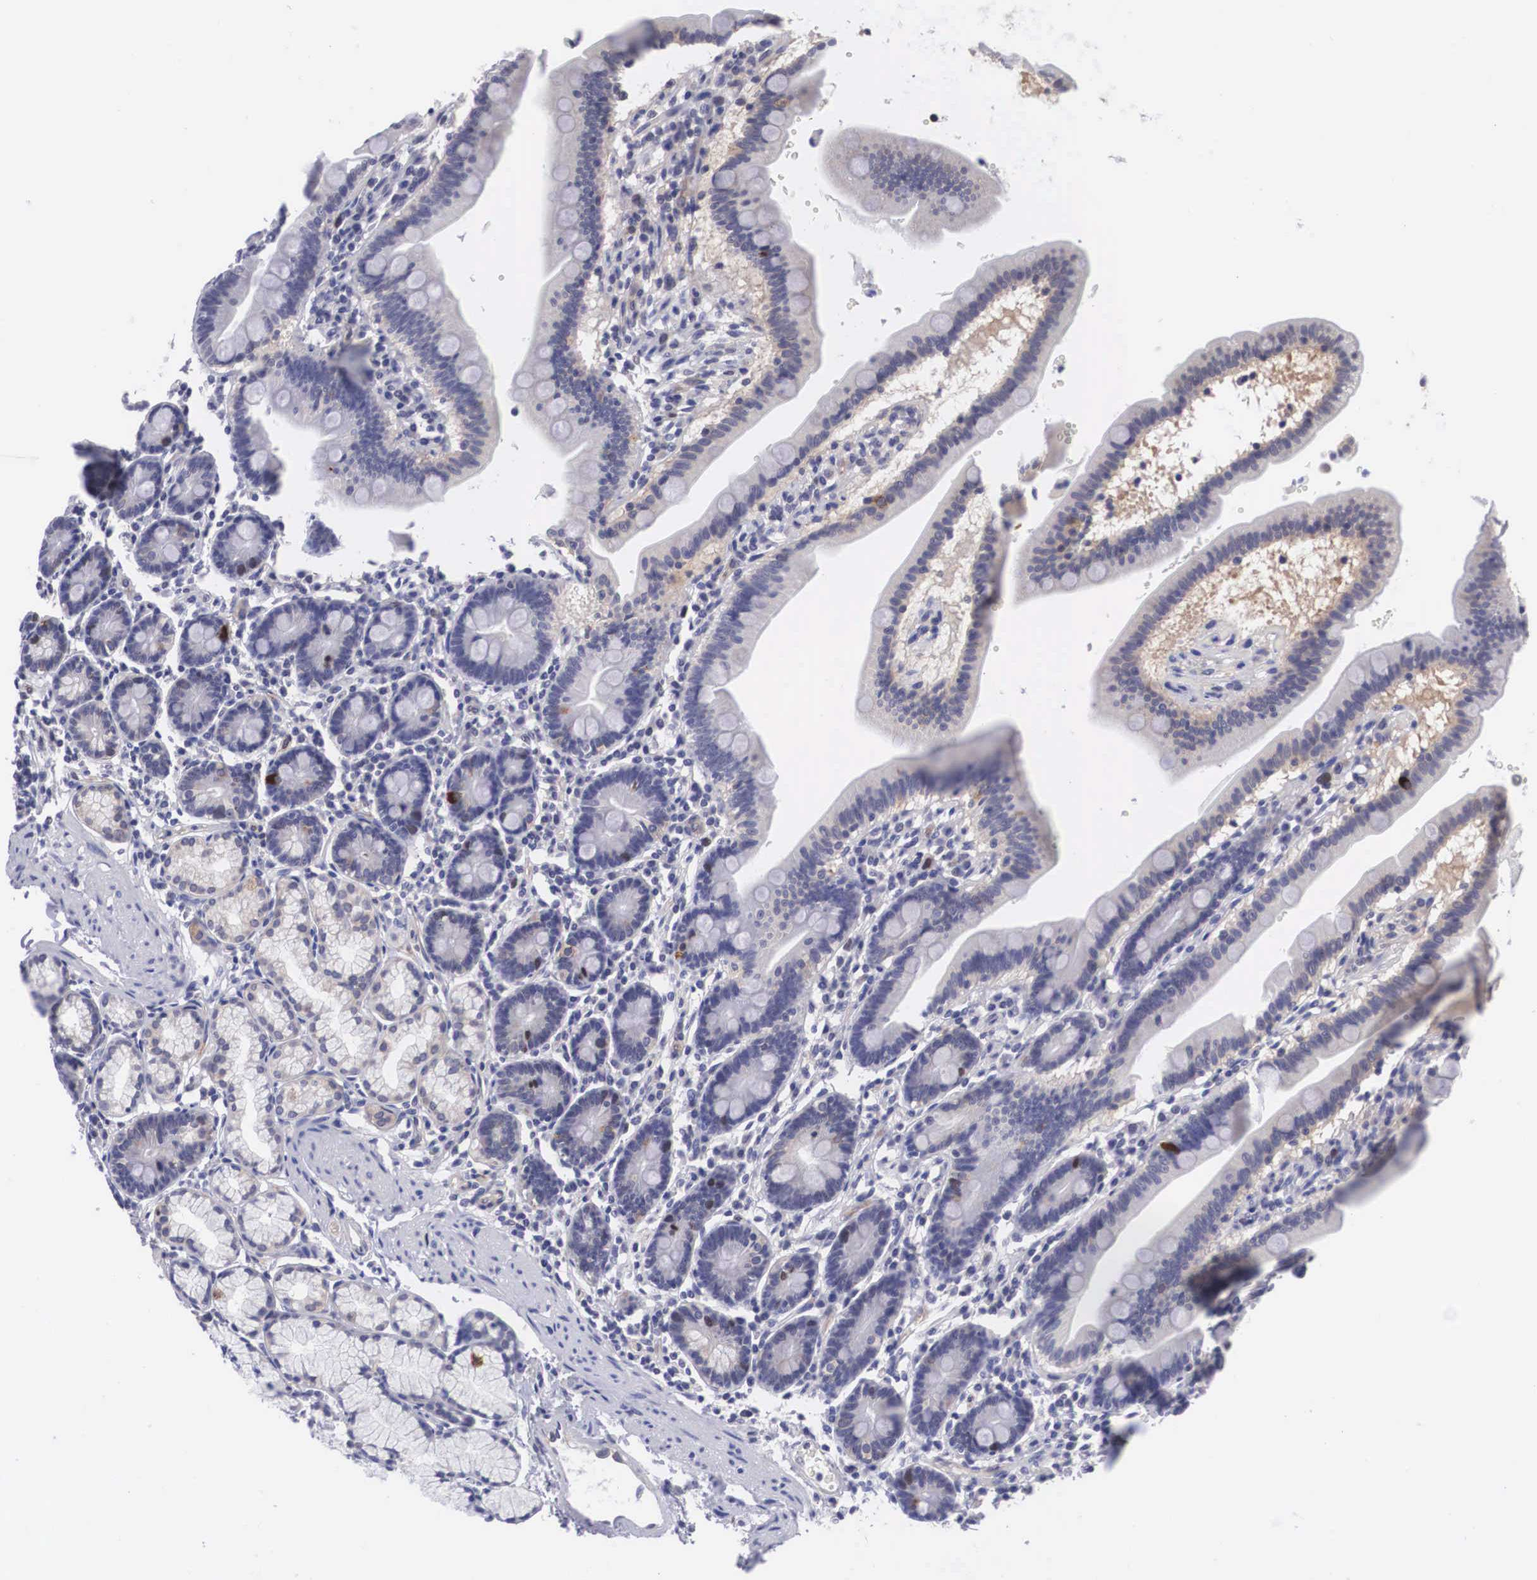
{"staining": {"intensity": "strong", "quantity": "<25%", "location": "nuclear"}, "tissue": "duodenum", "cell_type": "Glandular cells", "image_type": "normal", "snomed": [{"axis": "morphology", "description": "Normal tissue, NOS"}, {"axis": "topography", "description": "Duodenum"}], "caption": "High-magnification brightfield microscopy of unremarkable duodenum stained with DAB (brown) and counterstained with hematoxylin (blue). glandular cells exhibit strong nuclear positivity is present in about<25% of cells.", "gene": "MAST4", "patient": {"sex": "female", "age": 77}}